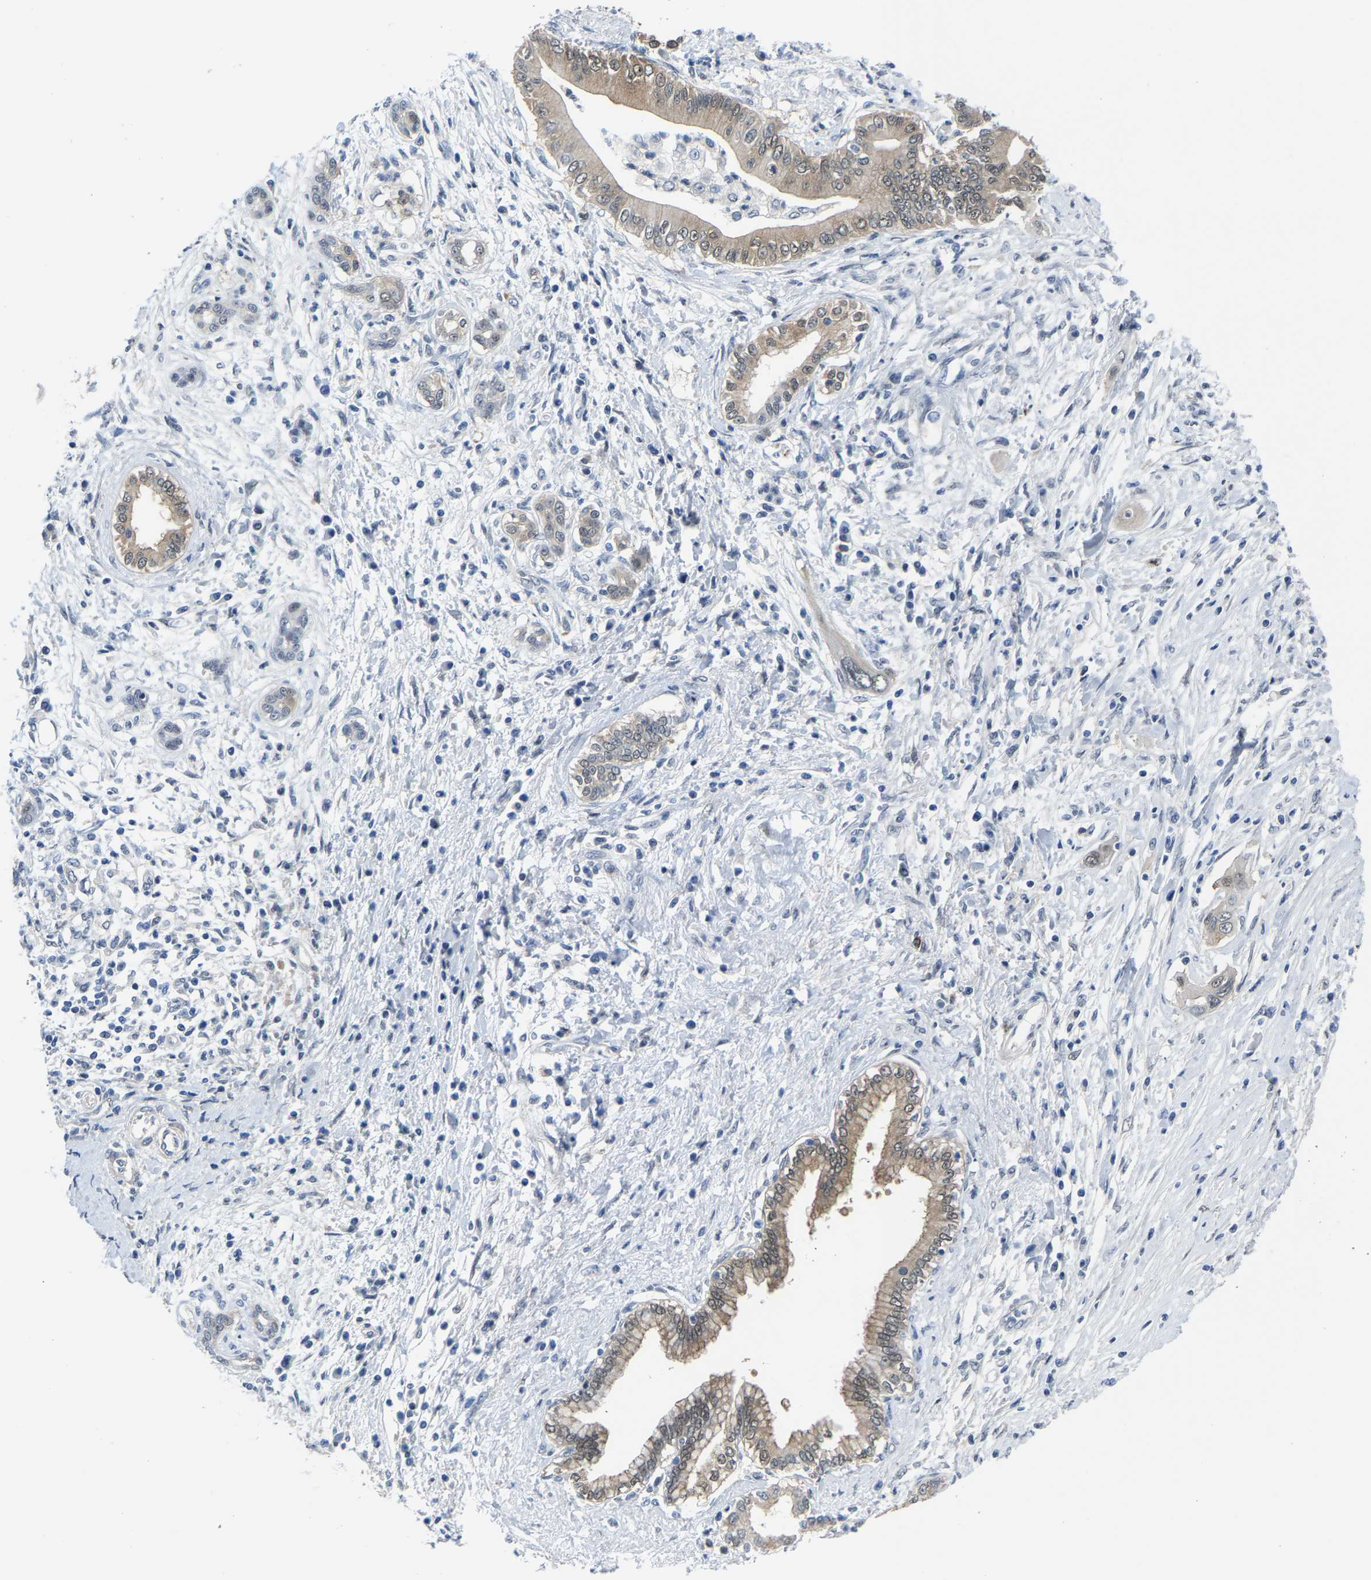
{"staining": {"intensity": "weak", "quantity": "25%-75%", "location": "cytoplasmic/membranous"}, "tissue": "pancreatic cancer", "cell_type": "Tumor cells", "image_type": "cancer", "snomed": [{"axis": "morphology", "description": "Adenocarcinoma, NOS"}, {"axis": "topography", "description": "Pancreas"}], "caption": "This photomicrograph reveals IHC staining of pancreatic cancer (adenocarcinoma), with low weak cytoplasmic/membranous expression in approximately 25%-75% of tumor cells.", "gene": "SSH3", "patient": {"sex": "male", "age": 58}}